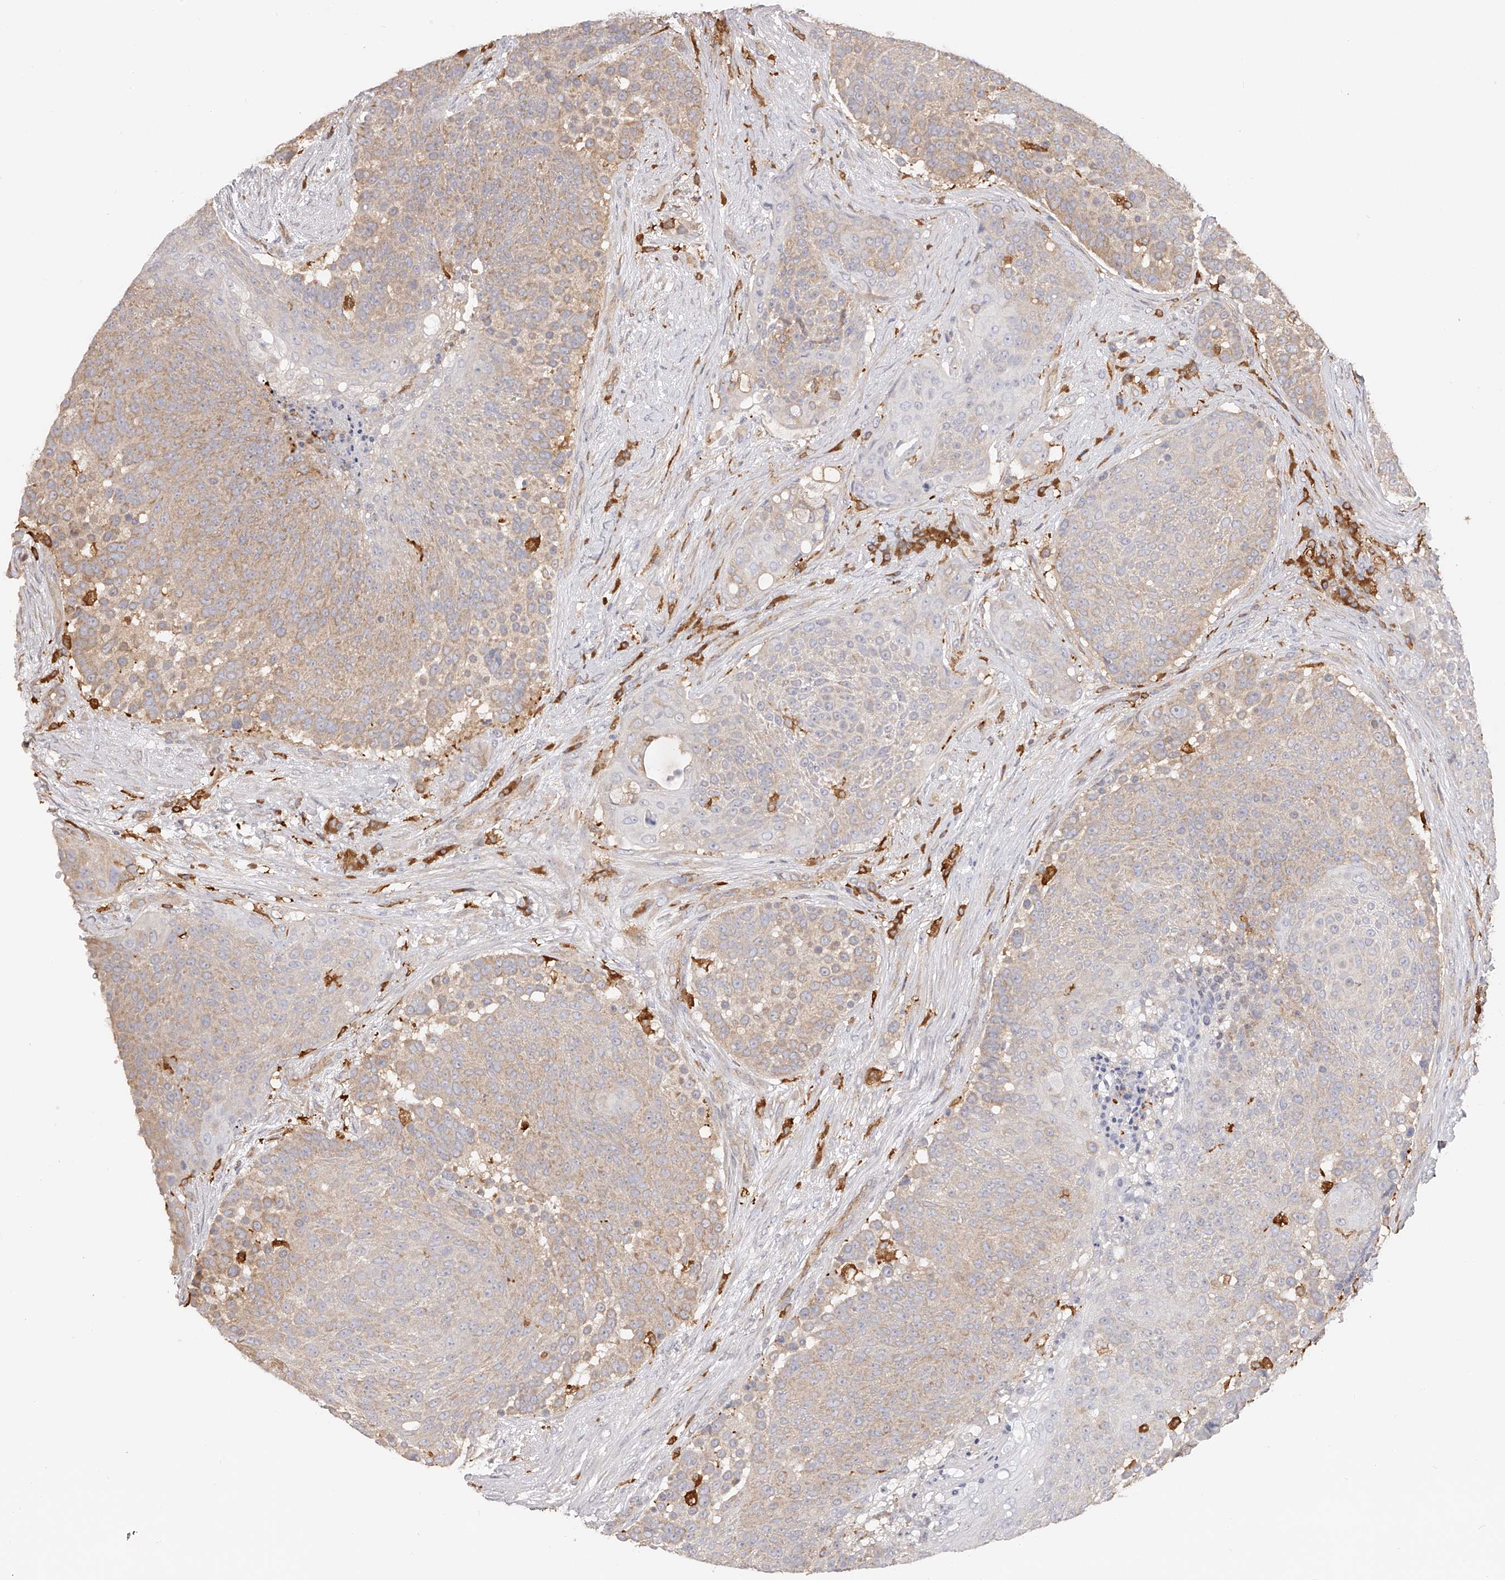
{"staining": {"intensity": "moderate", "quantity": "<25%", "location": "cytoplasmic/membranous"}, "tissue": "urothelial cancer", "cell_type": "Tumor cells", "image_type": "cancer", "snomed": [{"axis": "morphology", "description": "Urothelial carcinoma, High grade"}, {"axis": "topography", "description": "Urinary bladder"}], "caption": "Human urothelial carcinoma (high-grade) stained with a brown dye exhibits moderate cytoplasmic/membranous positive staining in approximately <25% of tumor cells.", "gene": "LAP3", "patient": {"sex": "female", "age": 63}}